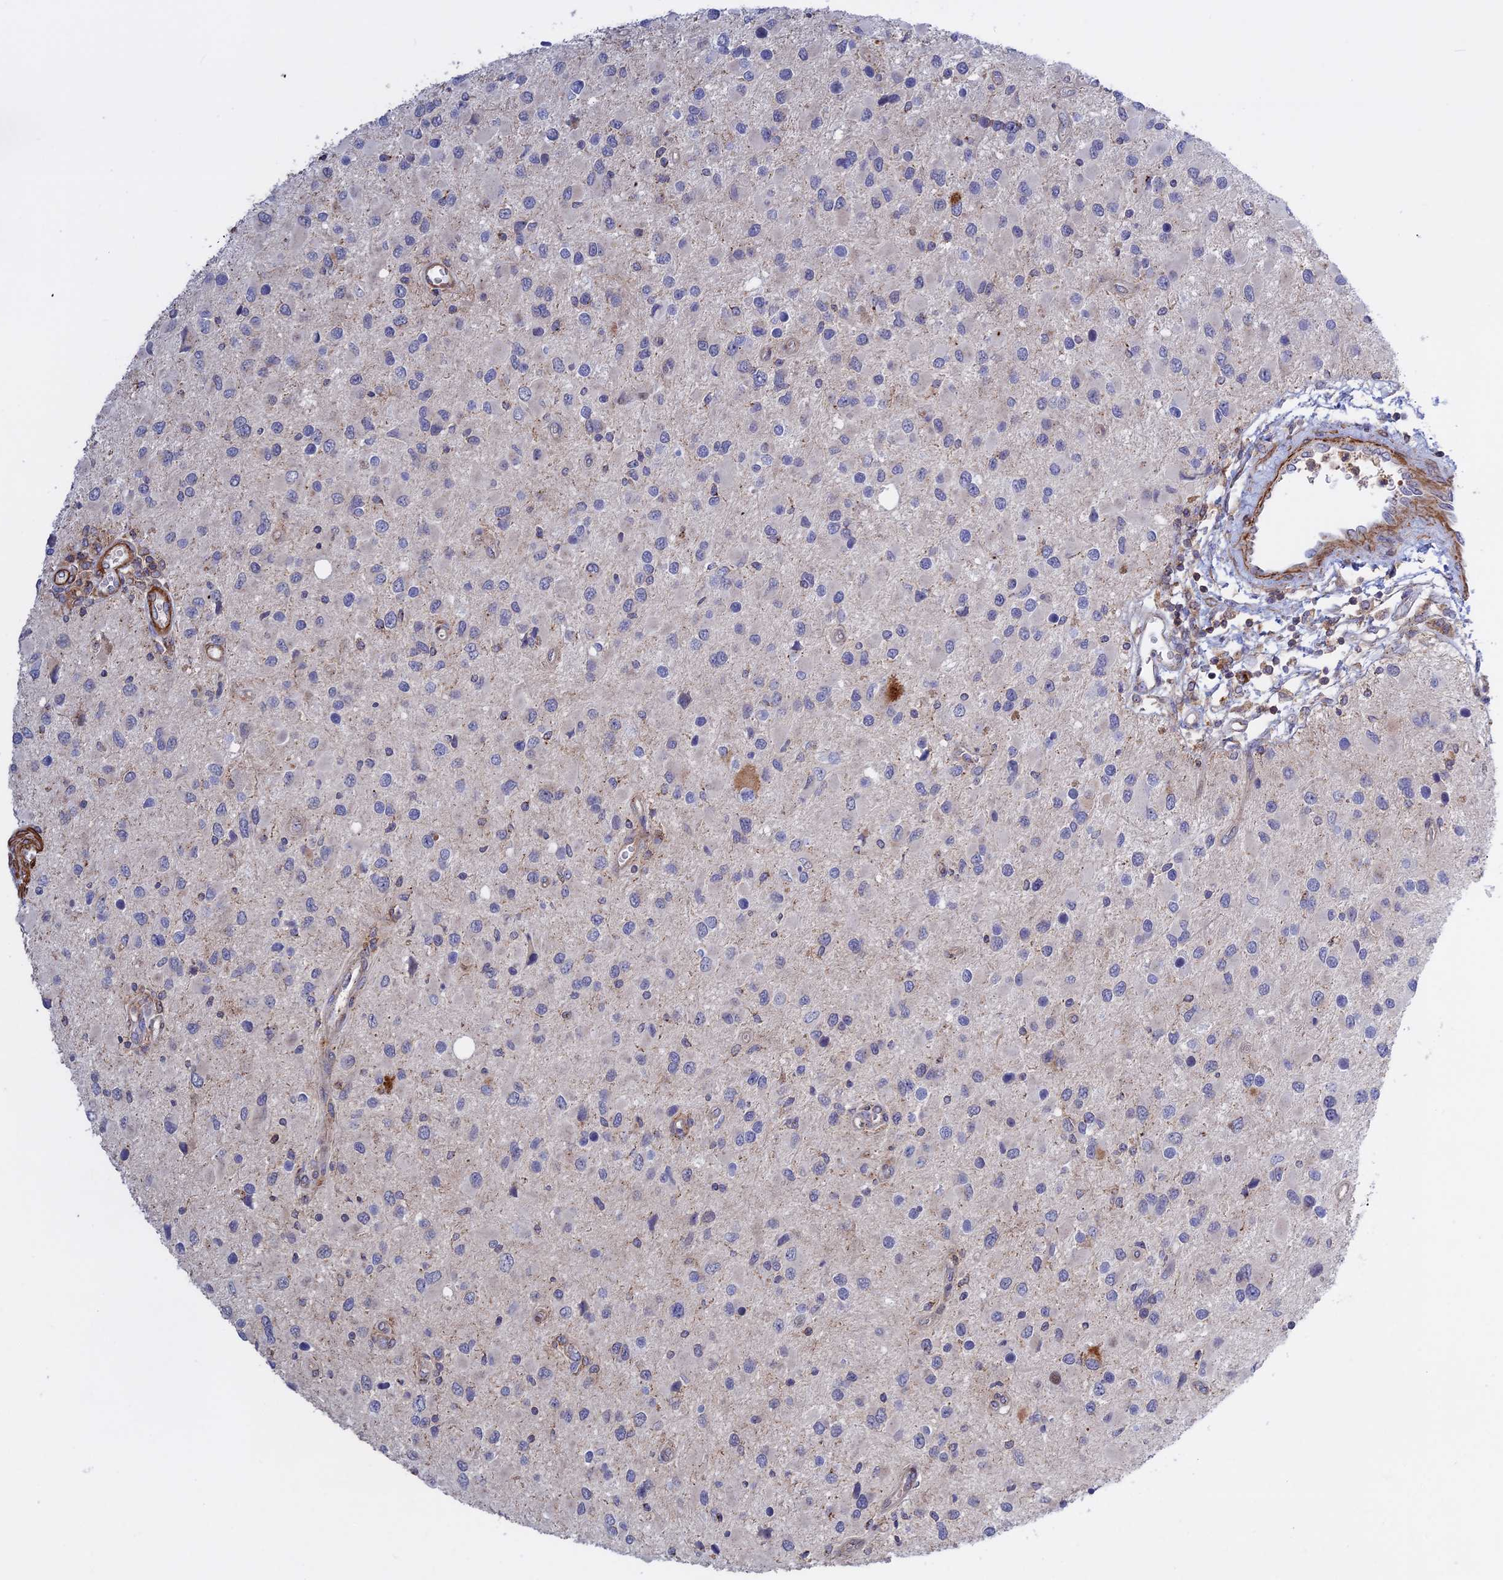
{"staining": {"intensity": "negative", "quantity": "none", "location": "none"}, "tissue": "glioma", "cell_type": "Tumor cells", "image_type": "cancer", "snomed": [{"axis": "morphology", "description": "Glioma, malignant, High grade"}, {"axis": "topography", "description": "Brain"}], "caption": "Immunohistochemical staining of human glioma displays no significant staining in tumor cells.", "gene": "LYPD5", "patient": {"sex": "male", "age": 53}}